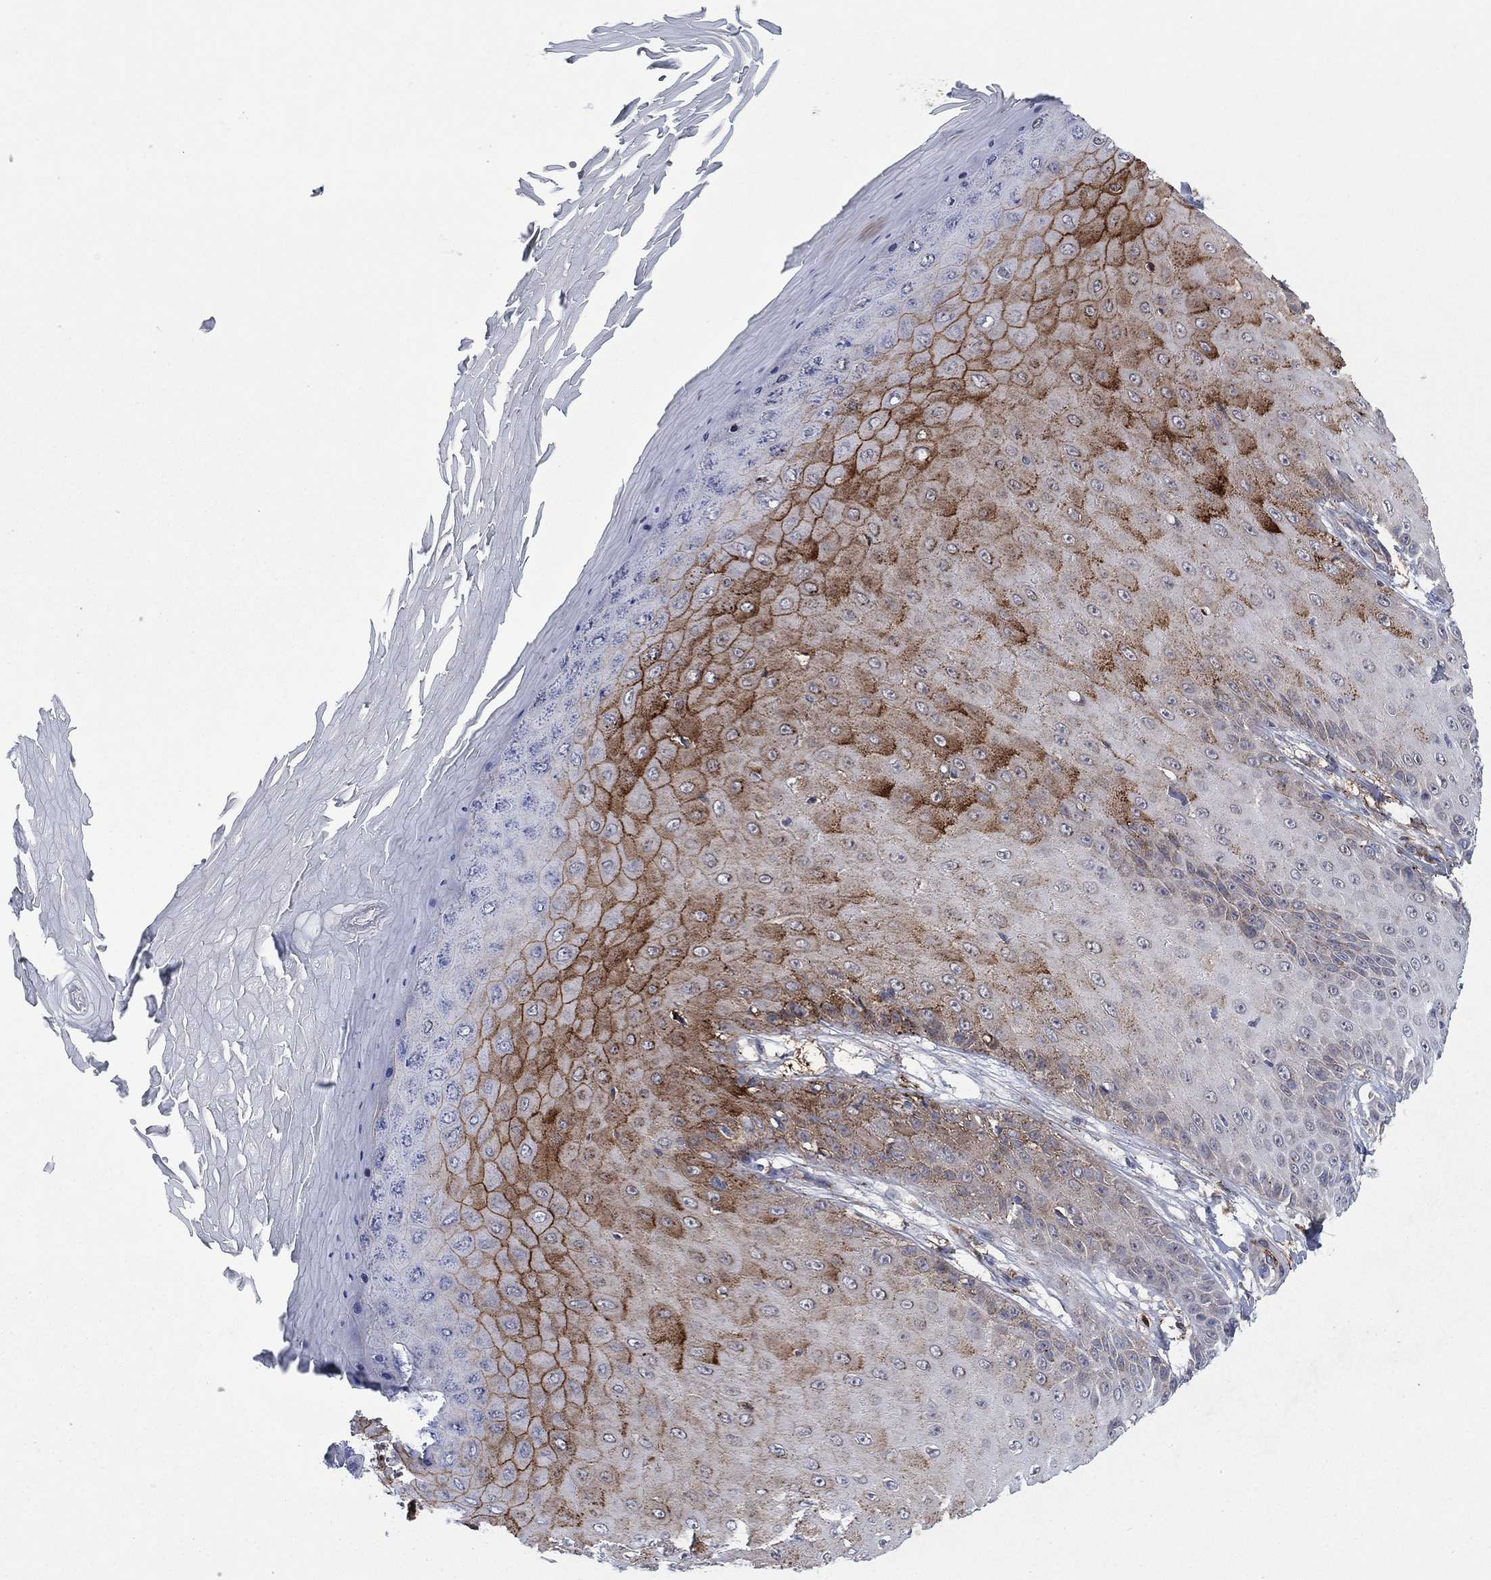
{"staining": {"intensity": "strong", "quantity": "25%-75%", "location": "cytoplasmic/membranous"}, "tissue": "skin cancer", "cell_type": "Tumor cells", "image_type": "cancer", "snomed": [{"axis": "morphology", "description": "Inflammation, NOS"}, {"axis": "morphology", "description": "Squamous cell carcinoma, NOS"}, {"axis": "topography", "description": "Skin"}], "caption": "Strong cytoplasmic/membranous staining is seen in about 25%-75% of tumor cells in skin cancer. The staining is performed using DAB (3,3'-diaminobenzidine) brown chromogen to label protein expression. The nuclei are counter-stained blue using hematoxylin.", "gene": "SDC1", "patient": {"sex": "male", "age": 70}}